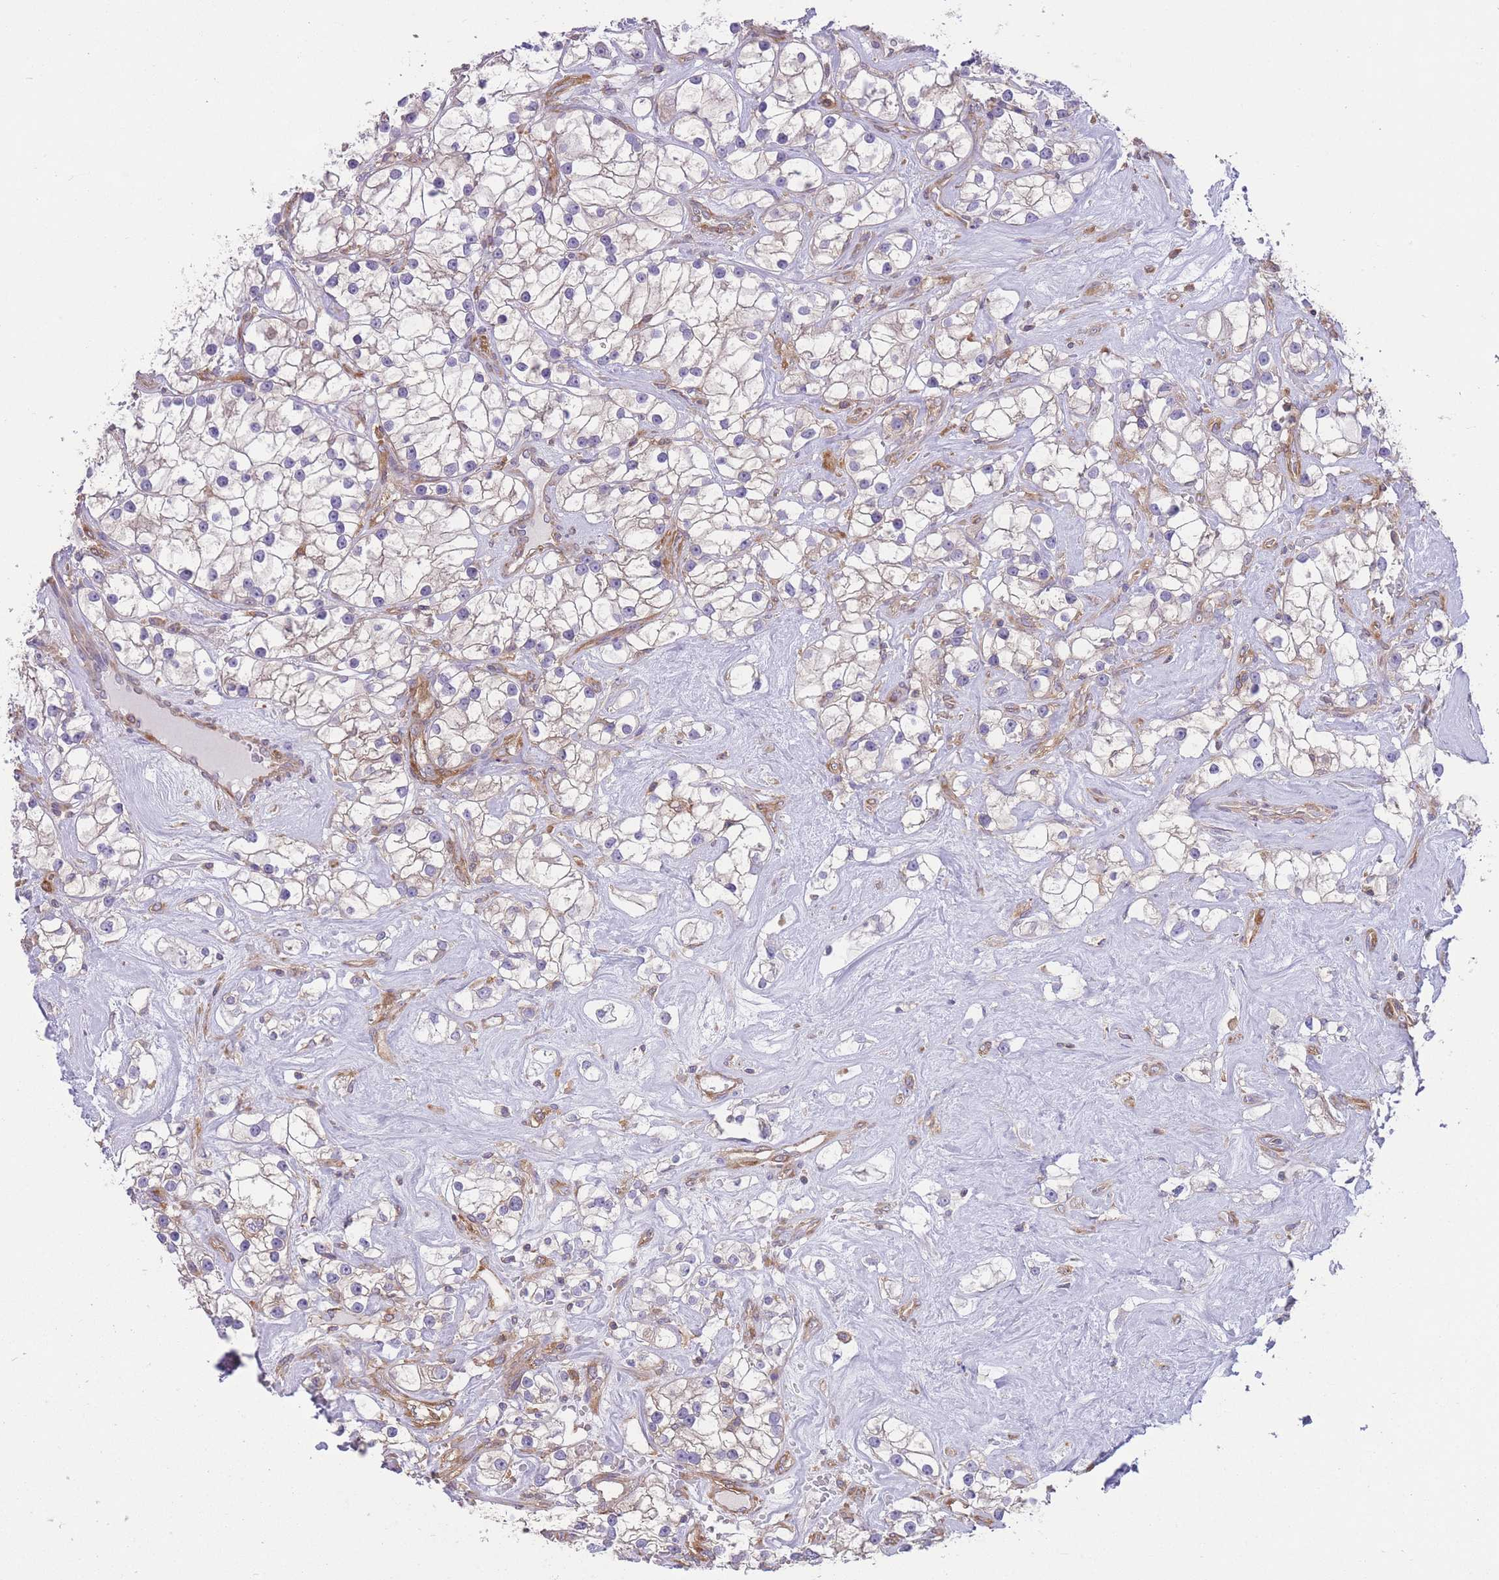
{"staining": {"intensity": "negative", "quantity": "none", "location": "none"}, "tissue": "renal cancer", "cell_type": "Tumor cells", "image_type": "cancer", "snomed": [{"axis": "morphology", "description": "Adenocarcinoma, NOS"}, {"axis": "topography", "description": "Kidney"}], "caption": "Immunohistochemistry histopathology image of human adenocarcinoma (renal) stained for a protein (brown), which shows no positivity in tumor cells. (DAB IHC visualized using brightfield microscopy, high magnification).", "gene": "PRKAR1A", "patient": {"sex": "male", "age": 77}}